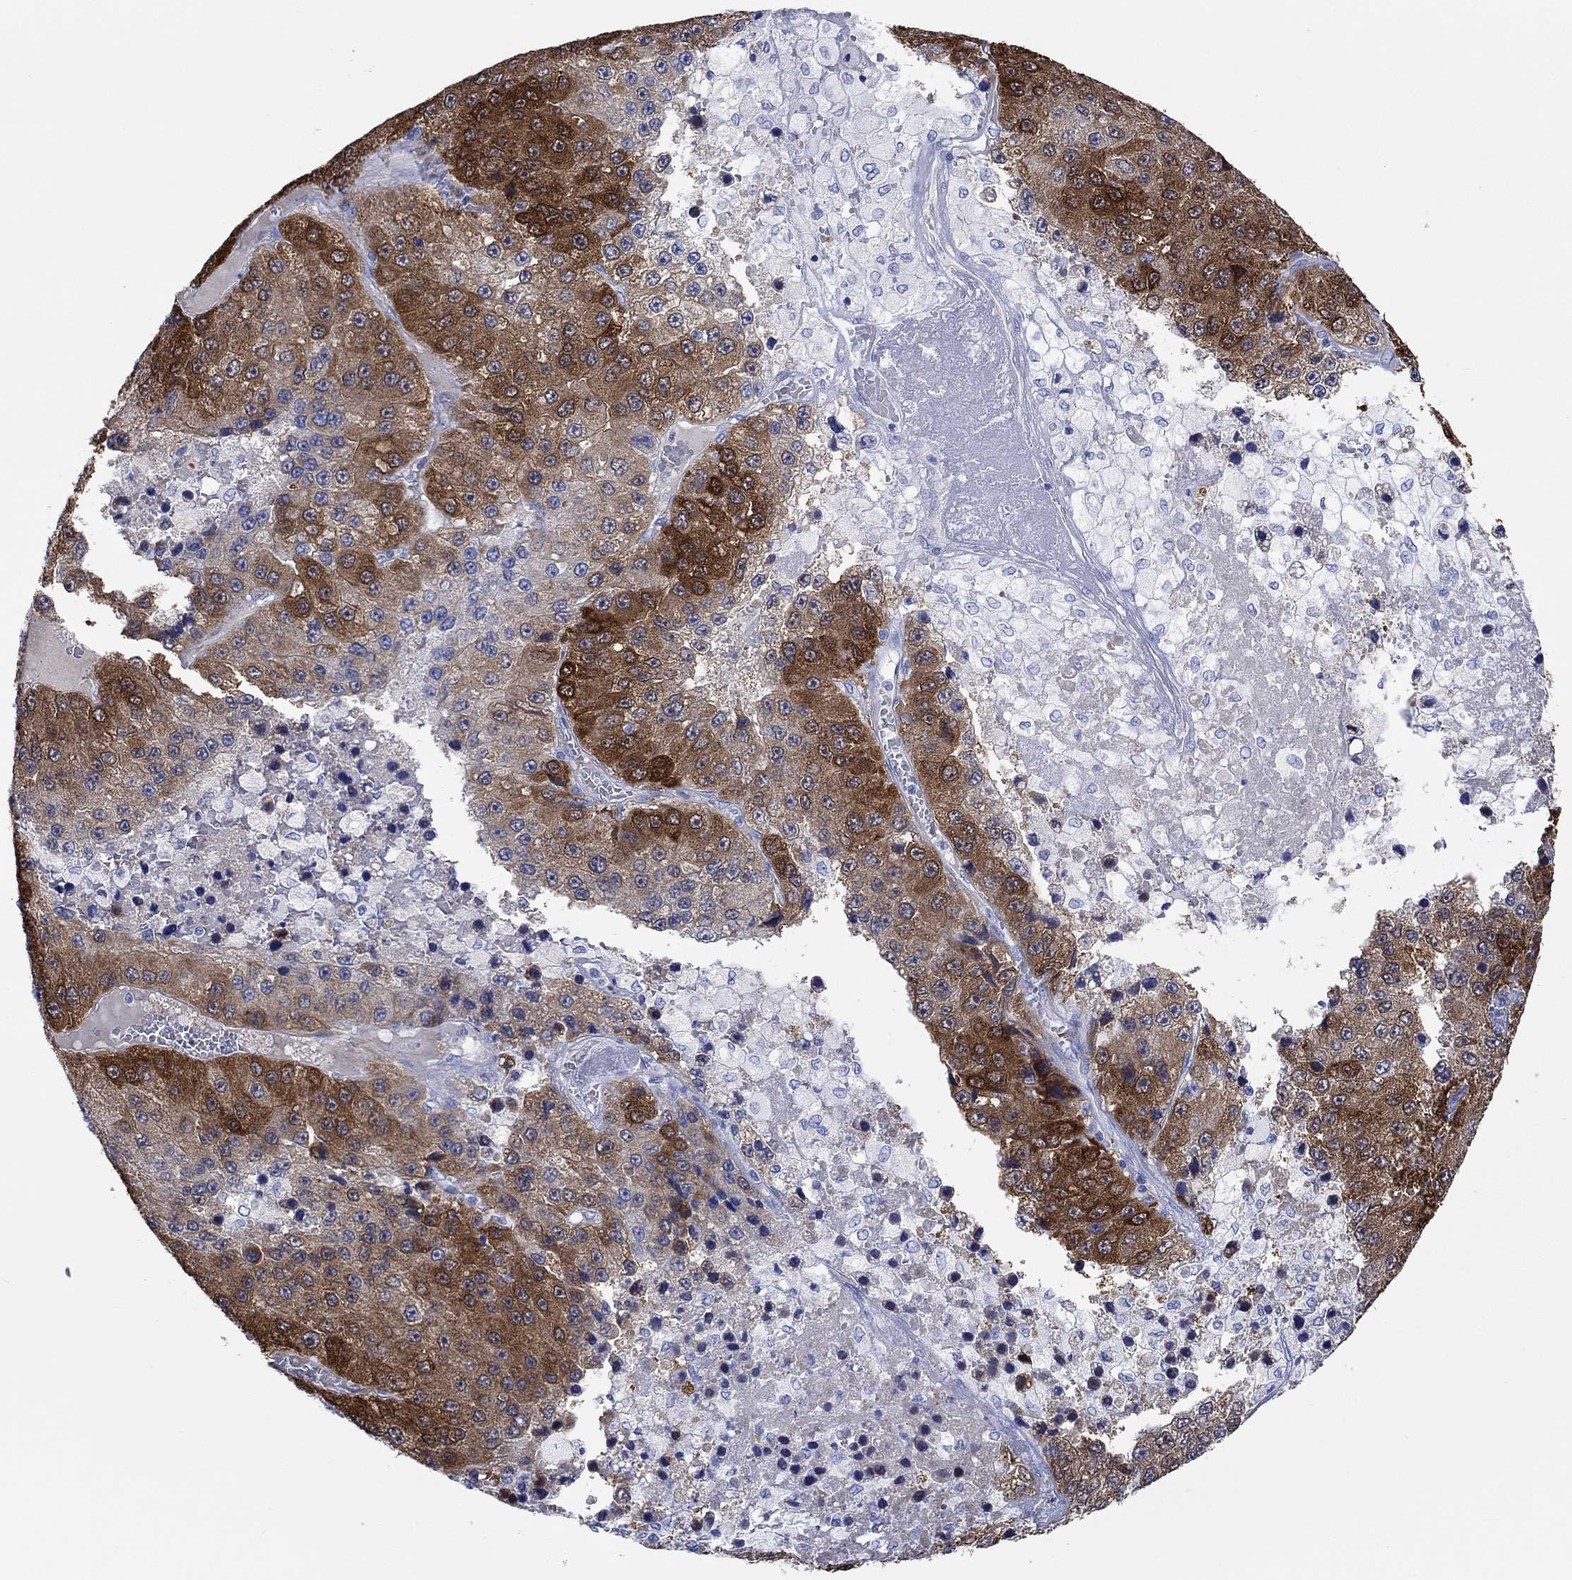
{"staining": {"intensity": "strong", "quantity": "25%-75%", "location": "cytoplasmic/membranous"}, "tissue": "liver cancer", "cell_type": "Tumor cells", "image_type": "cancer", "snomed": [{"axis": "morphology", "description": "Carcinoma, Hepatocellular, NOS"}, {"axis": "topography", "description": "Liver"}], "caption": "Strong cytoplasmic/membranous protein expression is seen in approximately 25%-75% of tumor cells in liver cancer.", "gene": "CPLX2", "patient": {"sex": "female", "age": 73}}